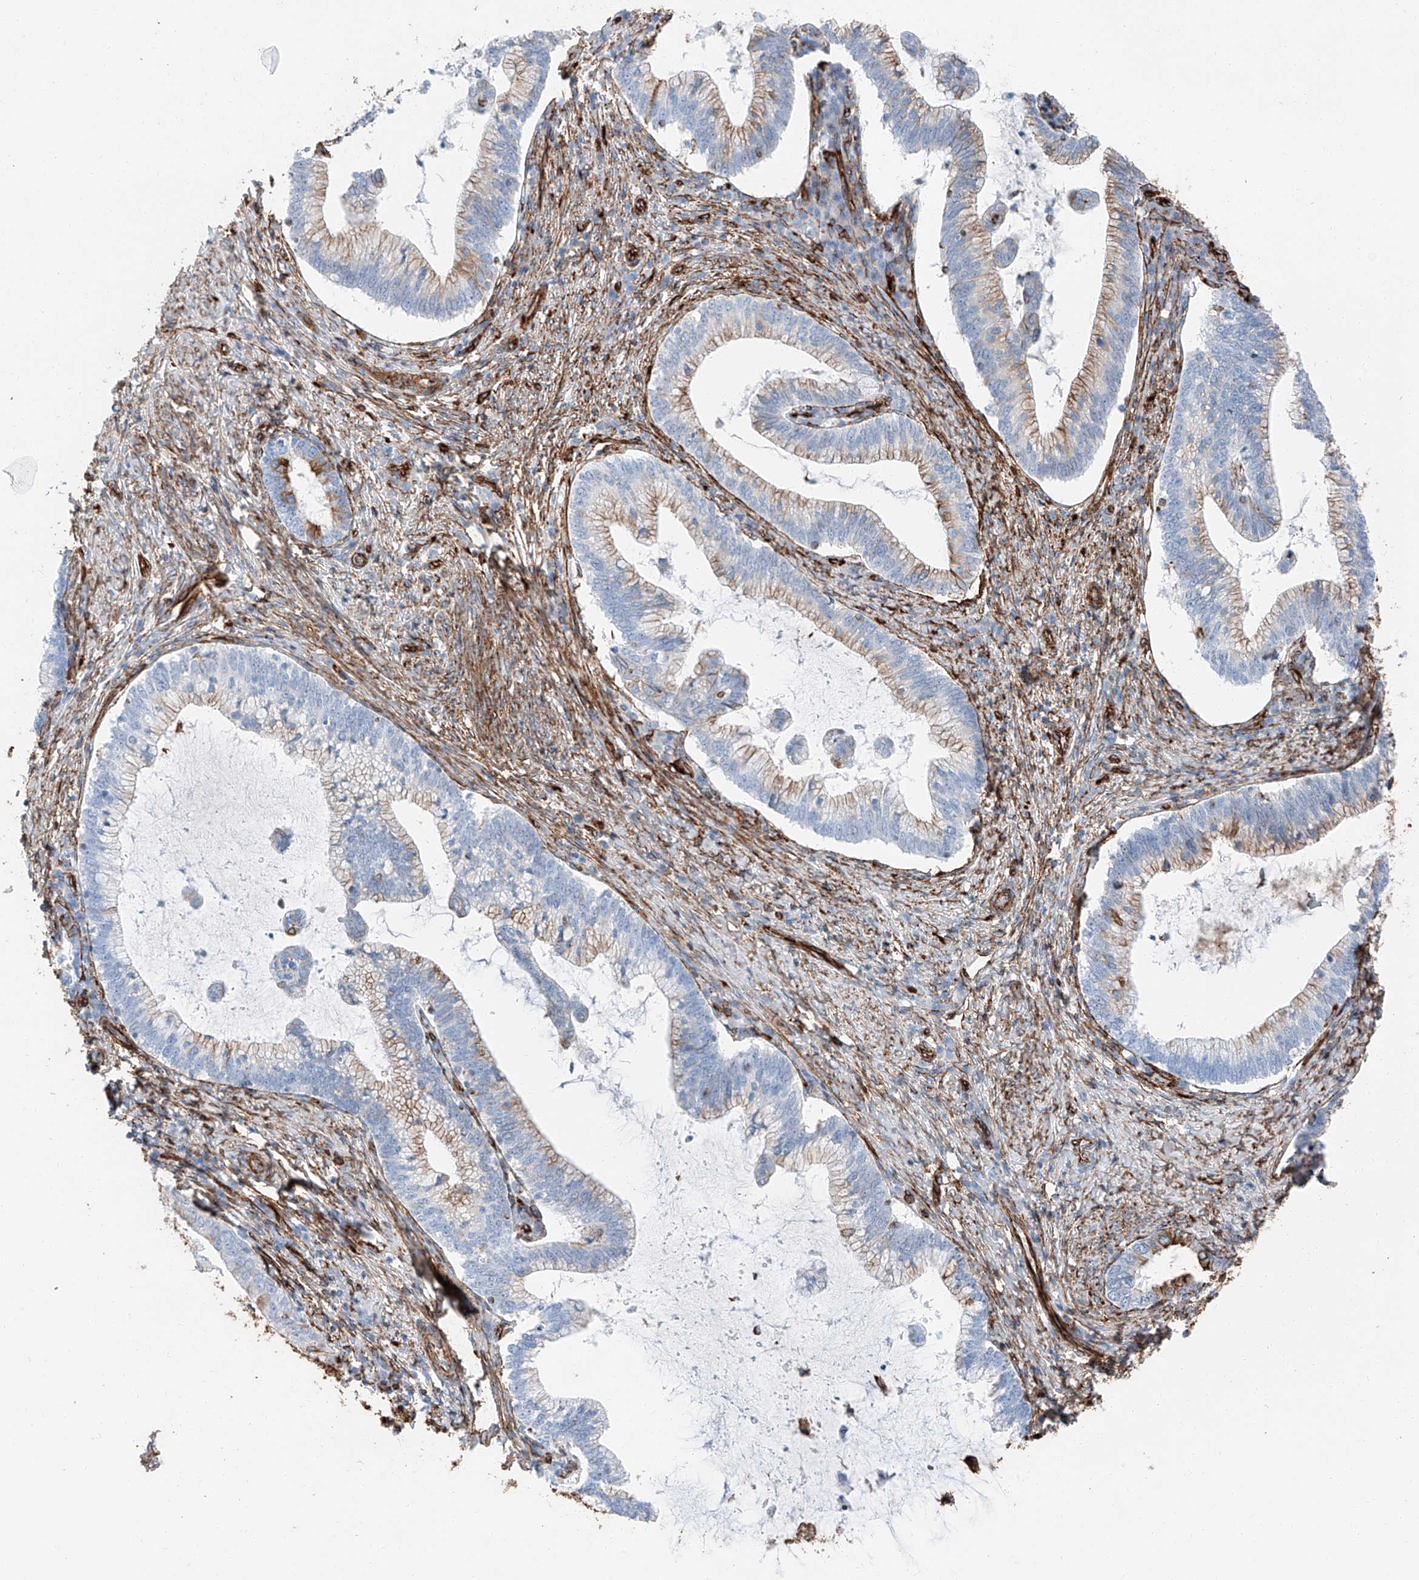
{"staining": {"intensity": "moderate", "quantity": "25%-75%", "location": "cytoplasmic/membranous"}, "tissue": "cervical cancer", "cell_type": "Tumor cells", "image_type": "cancer", "snomed": [{"axis": "morphology", "description": "Adenocarcinoma, NOS"}, {"axis": "topography", "description": "Cervix"}], "caption": "This is a histology image of IHC staining of cervical cancer (adenocarcinoma), which shows moderate expression in the cytoplasmic/membranous of tumor cells.", "gene": "ZNF804A", "patient": {"sex": "female", "age": 36}}